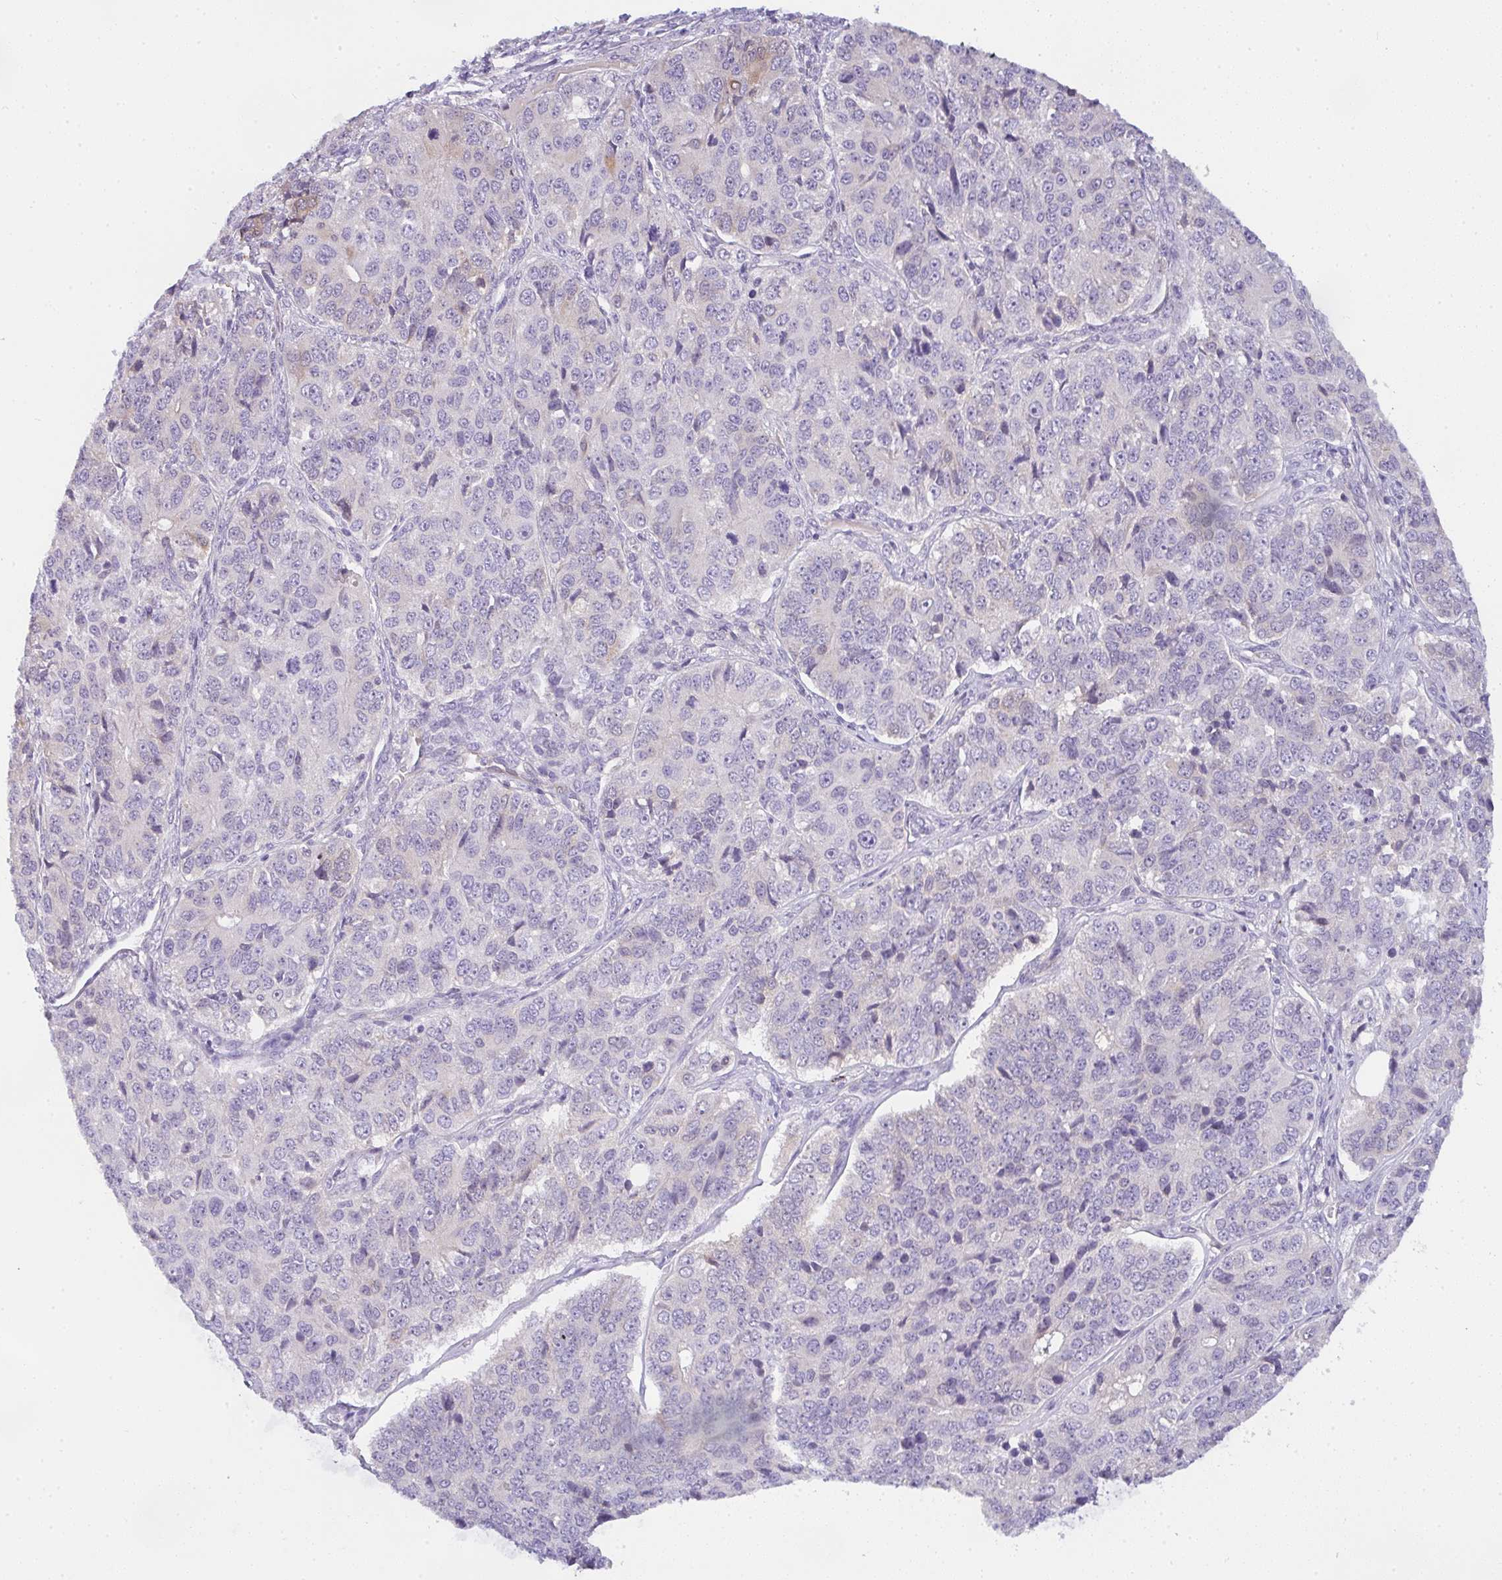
{"staining": {"intensity": "moderate", "quantity": "<25%", "location": "cytoplasmic/membranous"}, "tissue": "ovarian cancer", "cell_type": "Tumor cells", "image_type": "cancer", "snomed": [{"axis": "morphology", "description": "Carcinoma, endometroid"}, {"axis": "topography", "description": "Ovary"}], "caption": "High-magnification brightfield microscopy of ovarian endometroid carcinoma stained with DAB (brown) and counterstained with hematoxylin (blue). tumor cells exhibit moderate cytoplasmic/membranous staining is identified in about<25% of cells.", "gene": "COX7B", "patient": {"sex": "female", "age": 51}}